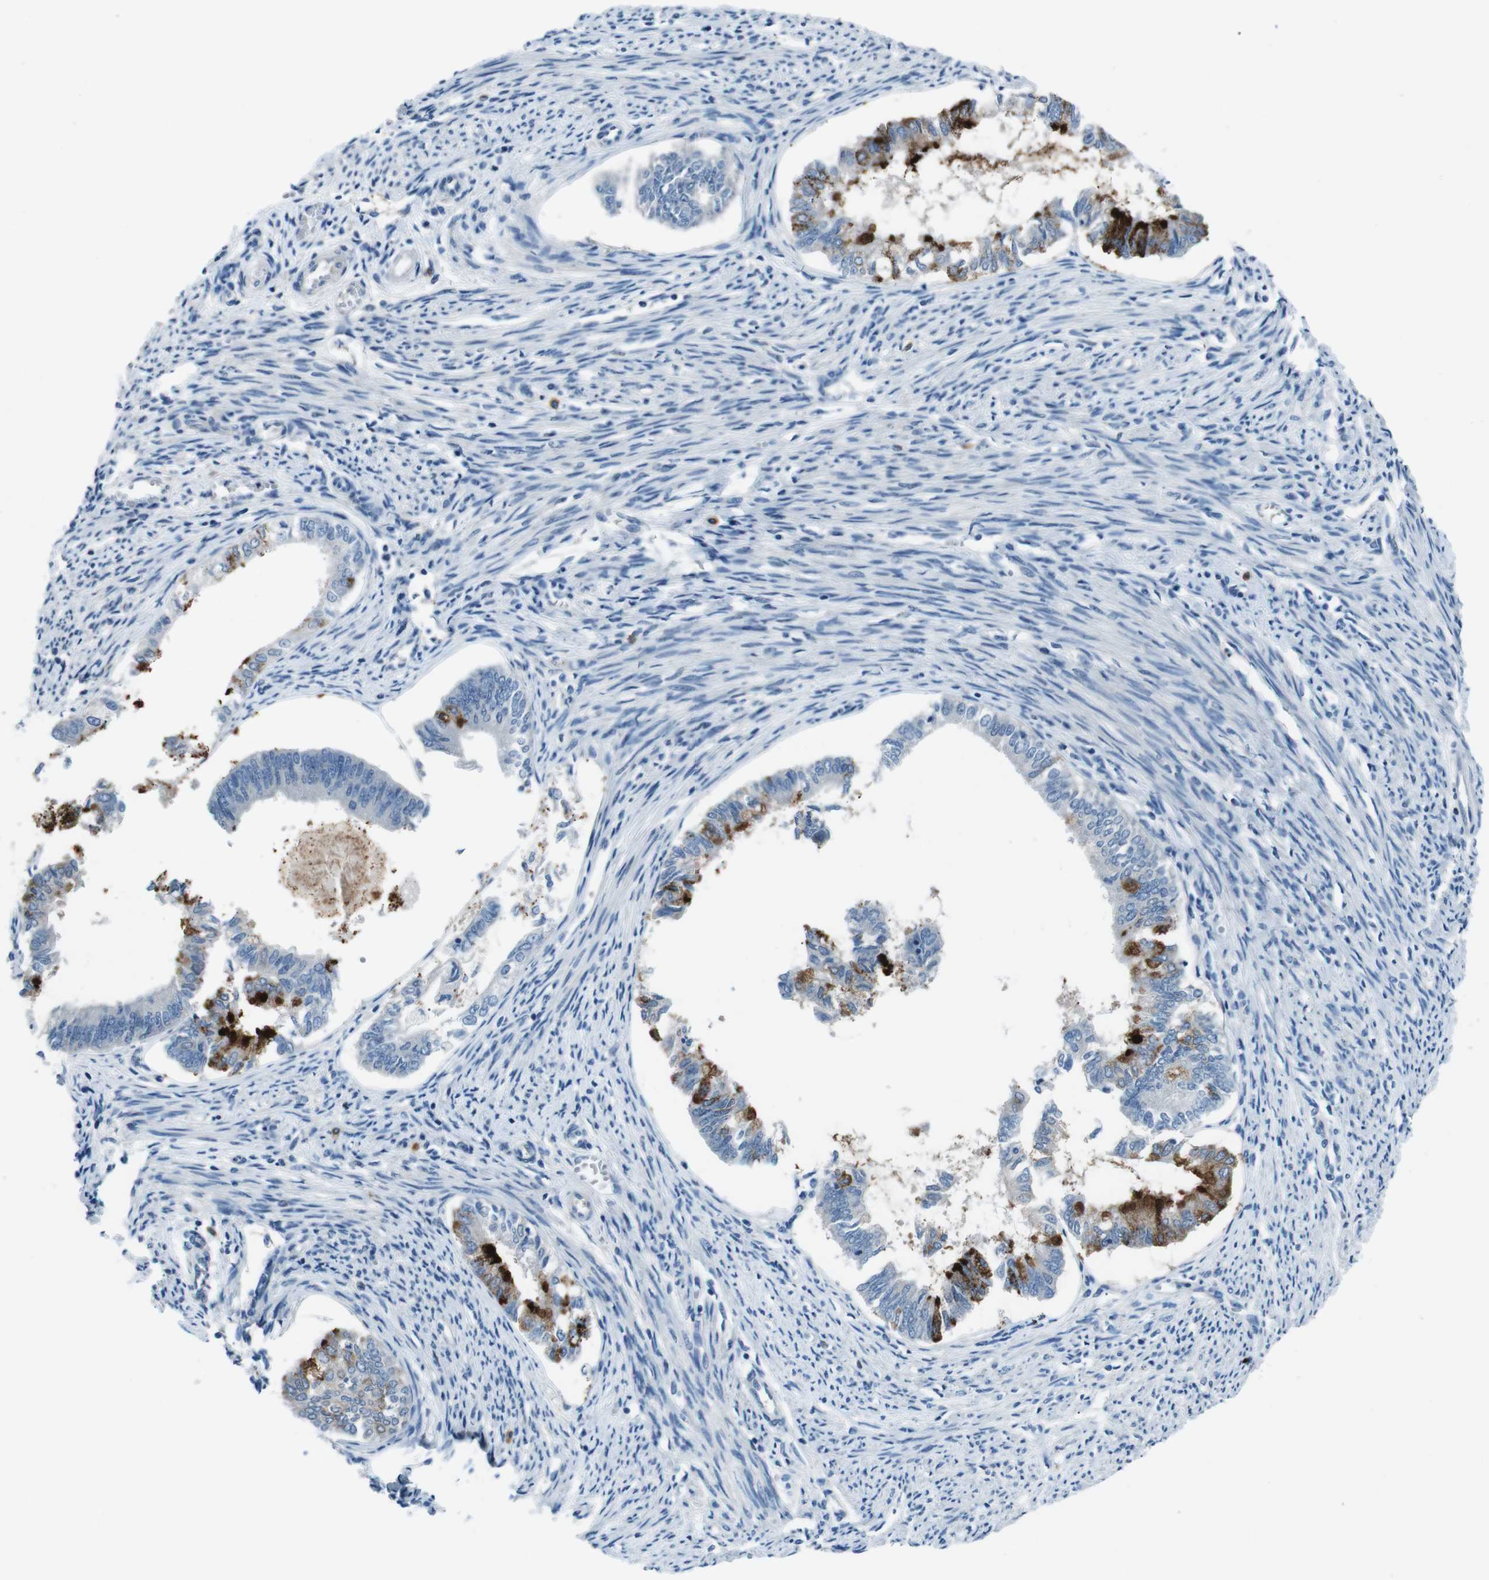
{"staining": {"intensity": "strong", "quantity": "<25%", "location": "cytoplasmic/membranous"}, "tissue": "endometrial cancer", "cell_type": "Tumor cells", "image_type": "cancer", "snomed": [{"axis": "morphology", "description": "Adenocarcinoma, NOS"}, {"axis": "topography", "description": "Endometrium"}], "caption": "Endometrial cancer (adenocarcinoma) stained with a protein marker demonstrates strong staining in tumor cells.", "gene": "NANOS2", "patient": {"sex": "female", "age": 86}}